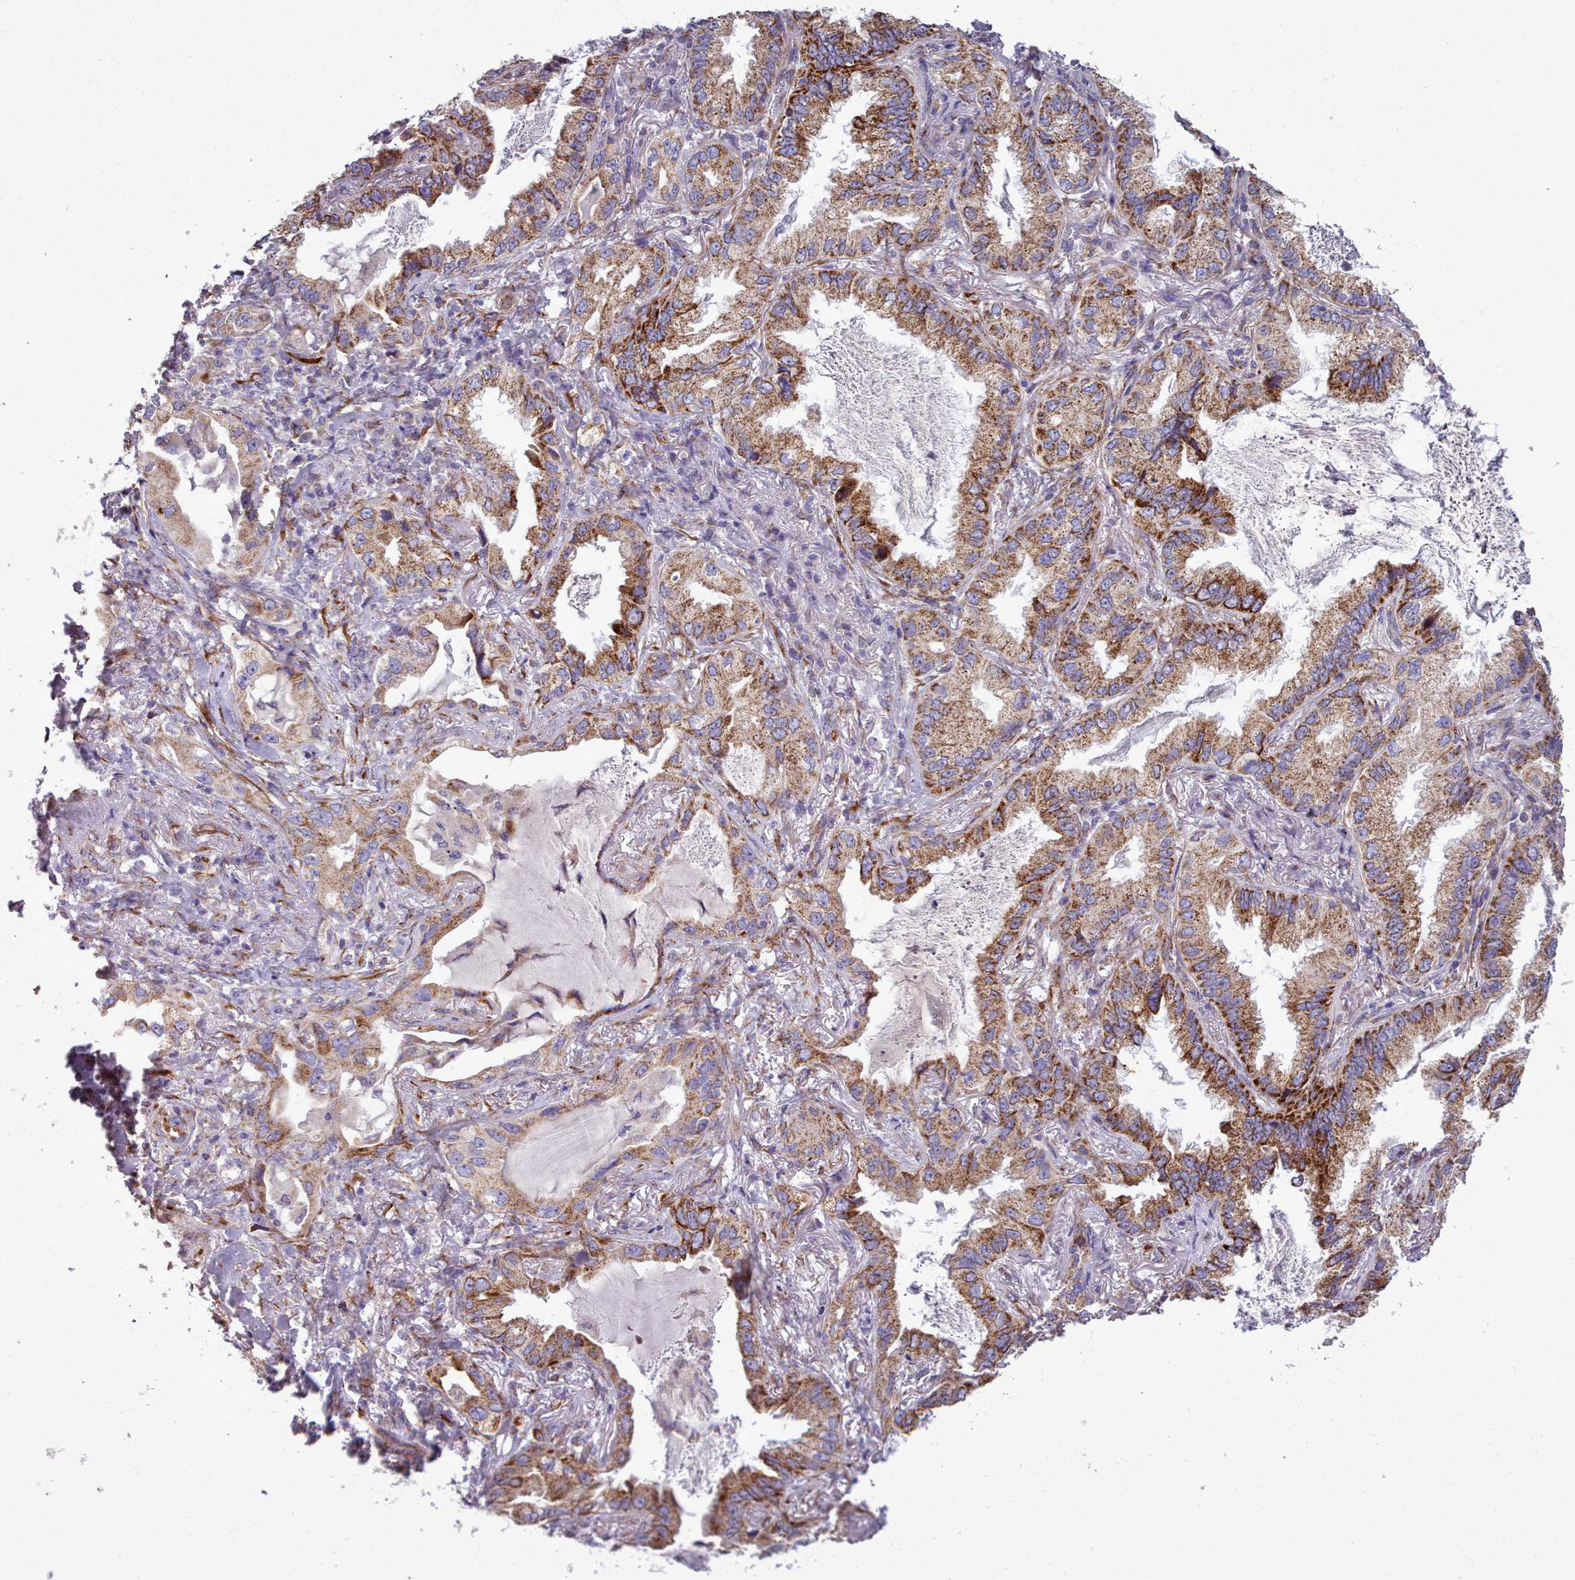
{"staining": {"intensity": "moderate", "quantity": ">75%", "location": "cytoplasmic/membranous"}, "tissue": "lung cancer", "cell_type": "Tumor cells", "image_type": "cancer", "snomed": [{"axis": "morphology", "description": "Adenocarcinoma, NOS"}, {"axis": "topography", "description": "Lung"}], "caption": "High-power microscopy captured an immunohistochemistry photomicrograph of lung adenocarcinoma, revealing moderate cytoplasmic/membranous positivity in approximately >75% of tumor cells.", "gene": "FKBP10", "patient": {"sex": "female", "age": 69}}